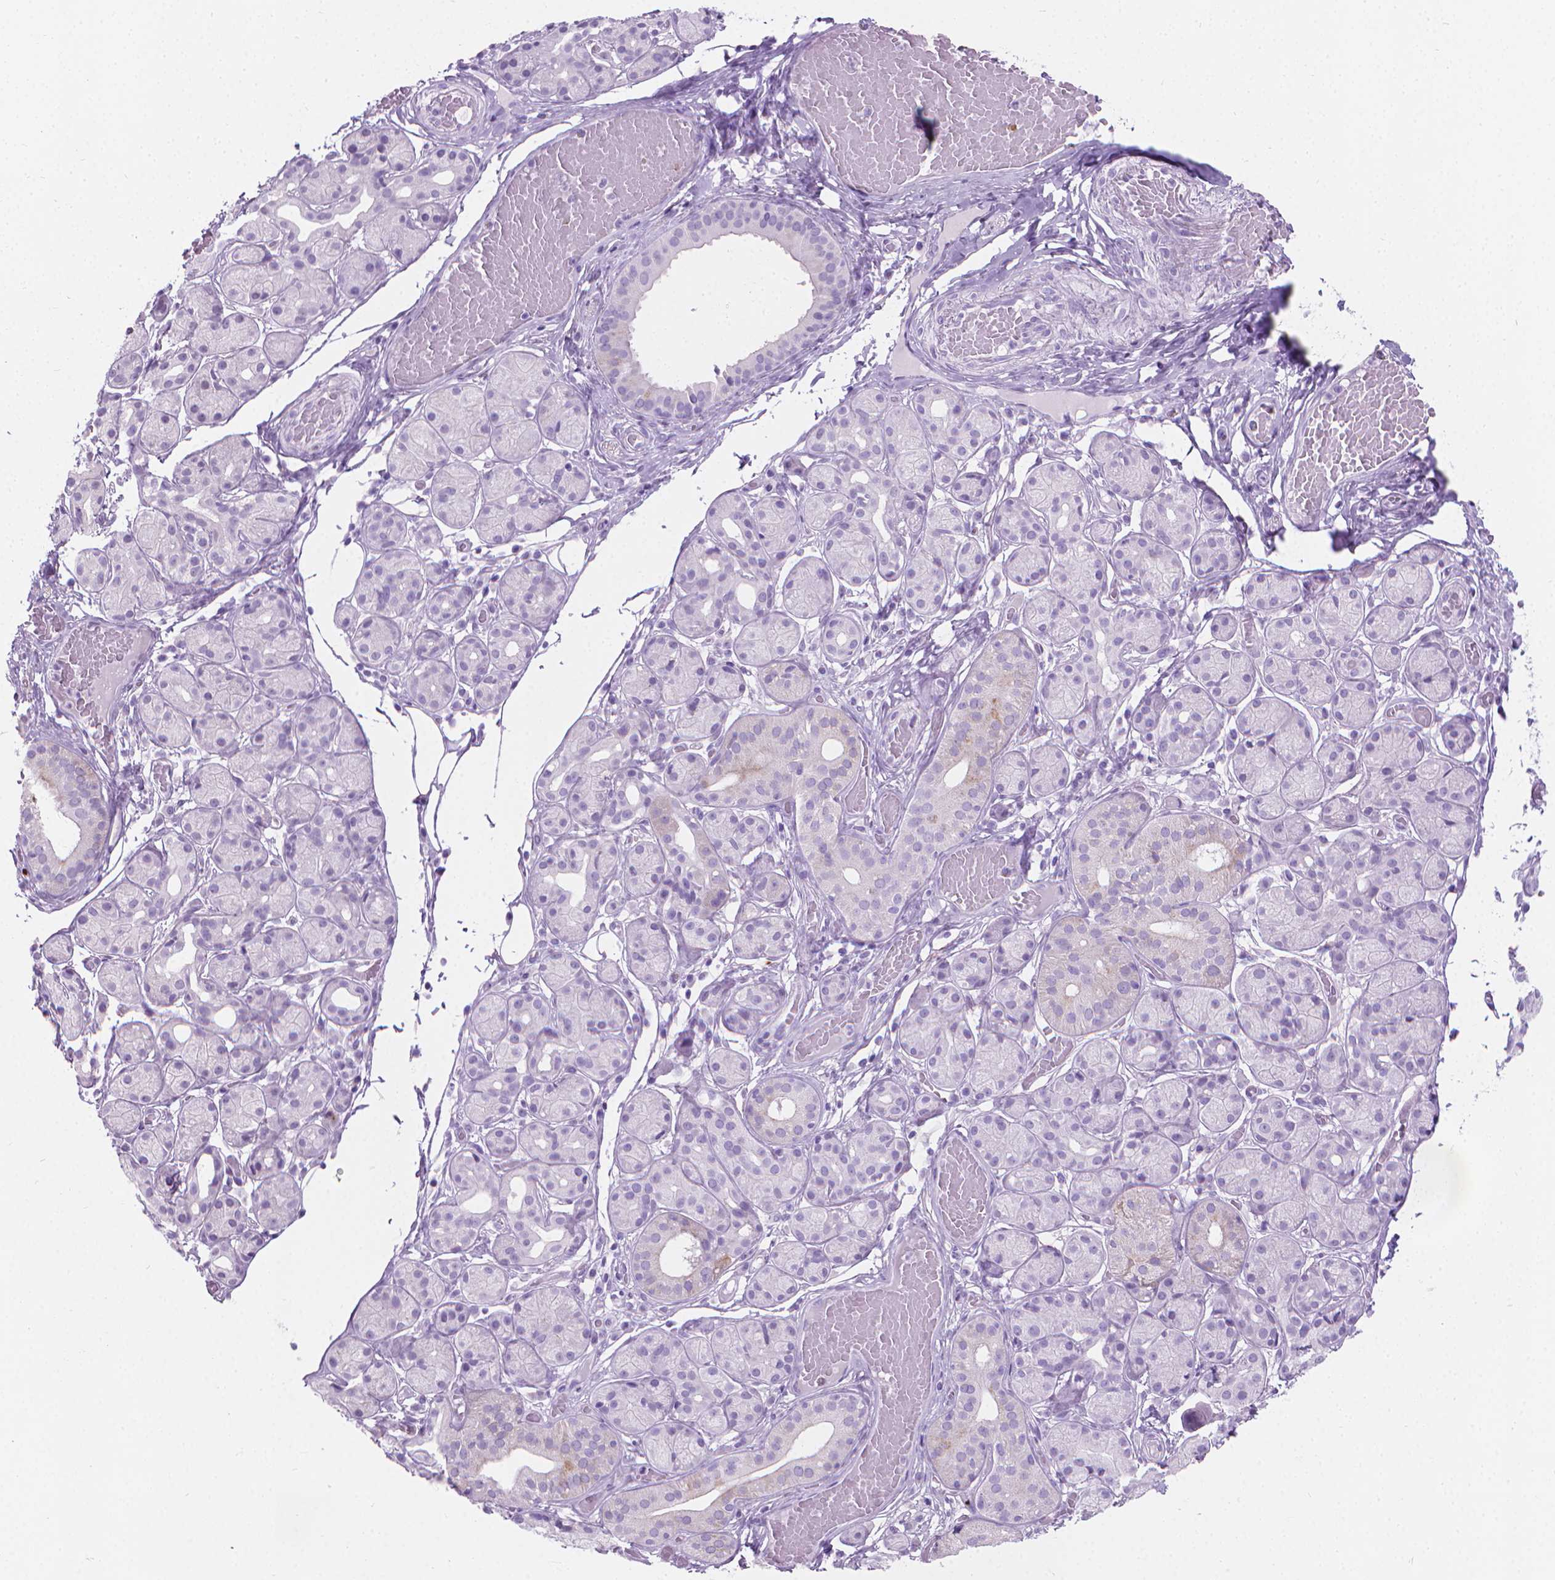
{"staining": {"intensity": "negative", "quantity": "none", "location": "none"}, "tissue": "salivary gland", "cell_type": "Glandular cells", "image_type": "normal", "snomed": [{"axis": "morphology", "description": "Normal tissue, NOS"}, {"axis": "topography", "description": "Salivary gland"}, {"axis": "topography", "description": "Peripheral nerve tissue"}], "caption": "Immunohistochemistry (IHC) photomicrograph of benign salivary gland: human salivary gland stained with DAB (3,3'-diaminobenzidine) shows no significant protein positivity in glandular cells. The staining is performed using DAB brown chromogen with nuclei counter-stained in using hematoxylin.", "gene": "CFAP52", "patient": {"sex": "male", "age": 71}}